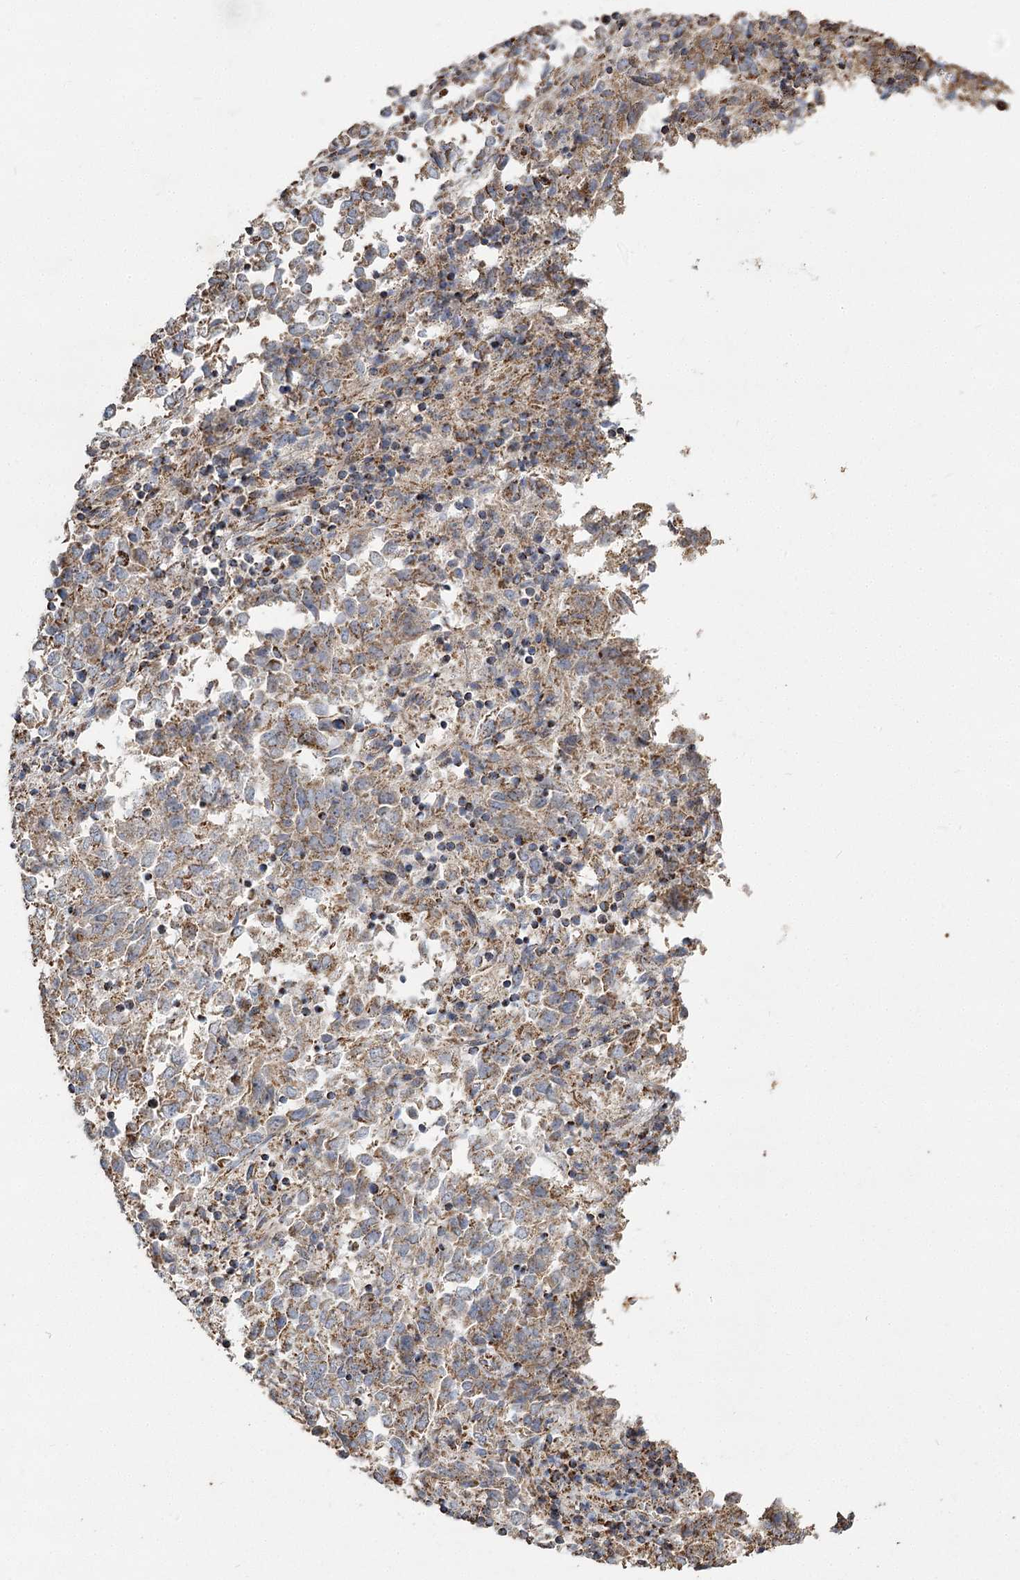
{"staining": {"intensity": "moderate", "quantity": ">75%", "location": "cytoplasmic/membranous"}, "tissue": "endometrial cancer", "cell_type": "Tumor cells", "image_type": "cancer", "snomed": [{"axis": "morphology", "description": "Adenocarcinoma, NOS"}, {"axis": "topography", "description": "Endometrium"}], "caption": "Protein expression analysis of human endometrial cancer reveals moderate cytoplasmic/membranous positivity in approximately >75% of tumor cells.", "gene": "RANBP3L", "patient": {"sex": "female", "age": 80}}